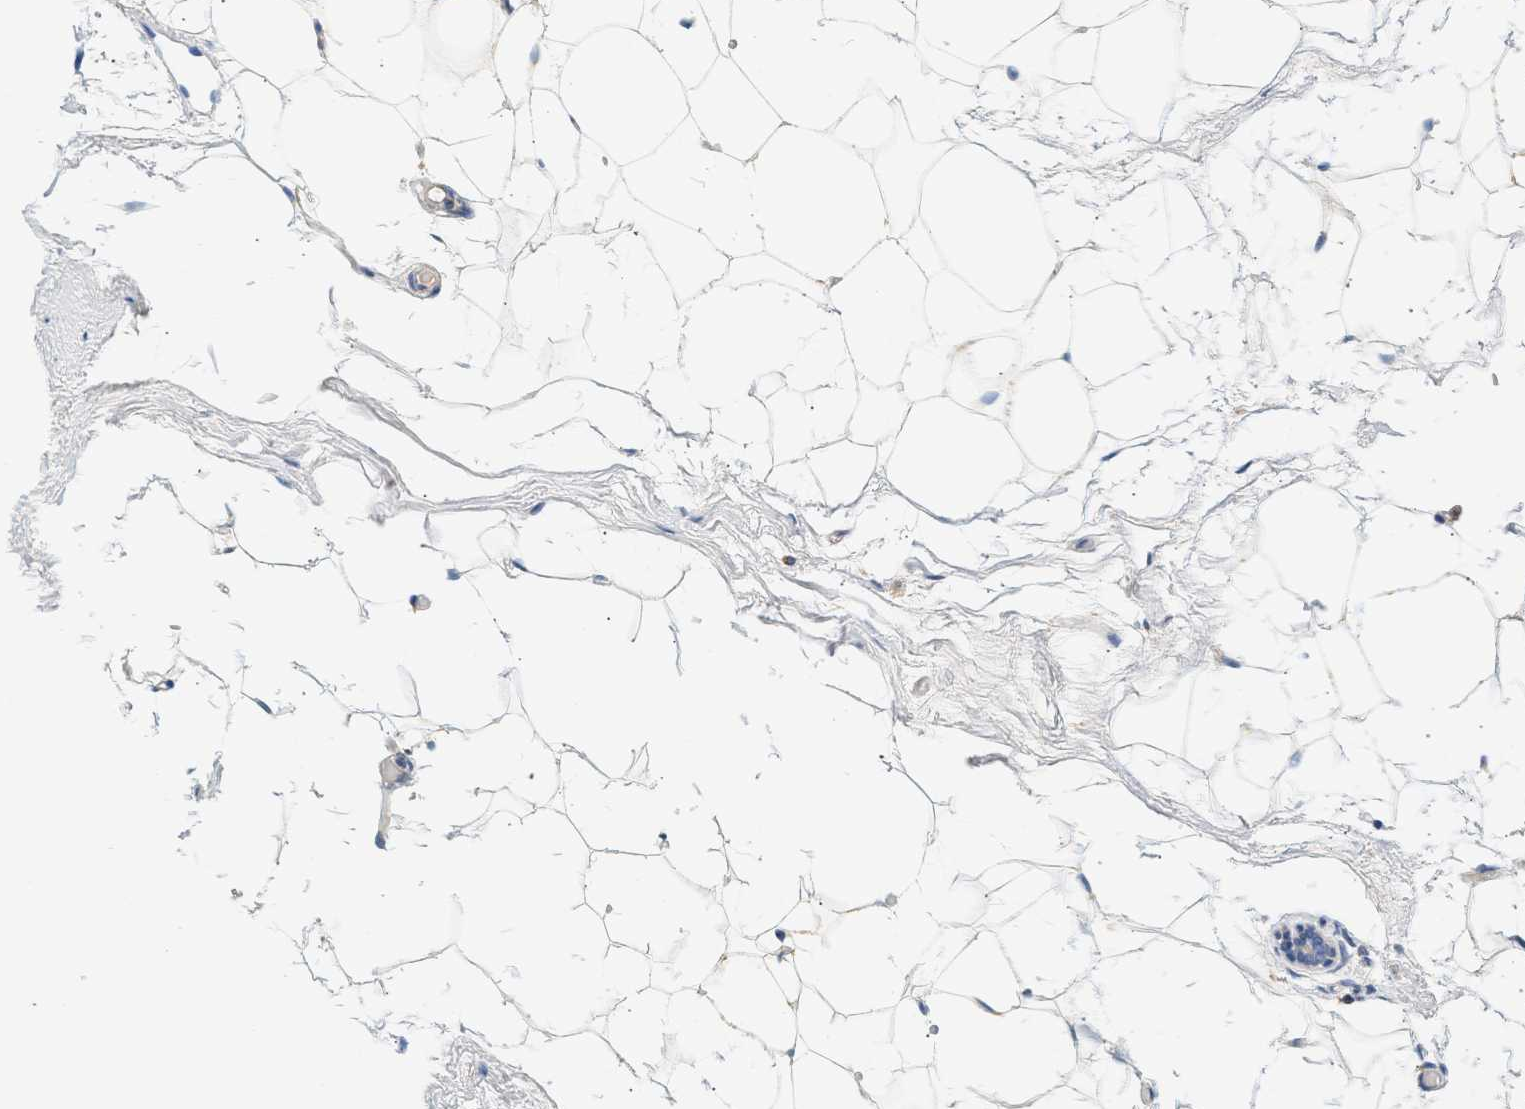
{"staining": {"intensity": "weak", "quantity": "<25%", "location": "cytoplasmic/membranous"}, "tissue": "adipose tissue", "cell_type": "Adipocytes", "image_type": "normal", "snomed": [{"axis": "morphology", "description": "Normal tissue, NOS"}, {"axis": "topography", "description": "Breast"}, {"axis": "topography", "description": "Soft tissue"}], "caption": "Immunohistochemical staining of benign human adipose tissue reveals no significant positivity in adipocytes.", "gene": "GRPEL2", "patient": {"sex": "female", "age": 75}}